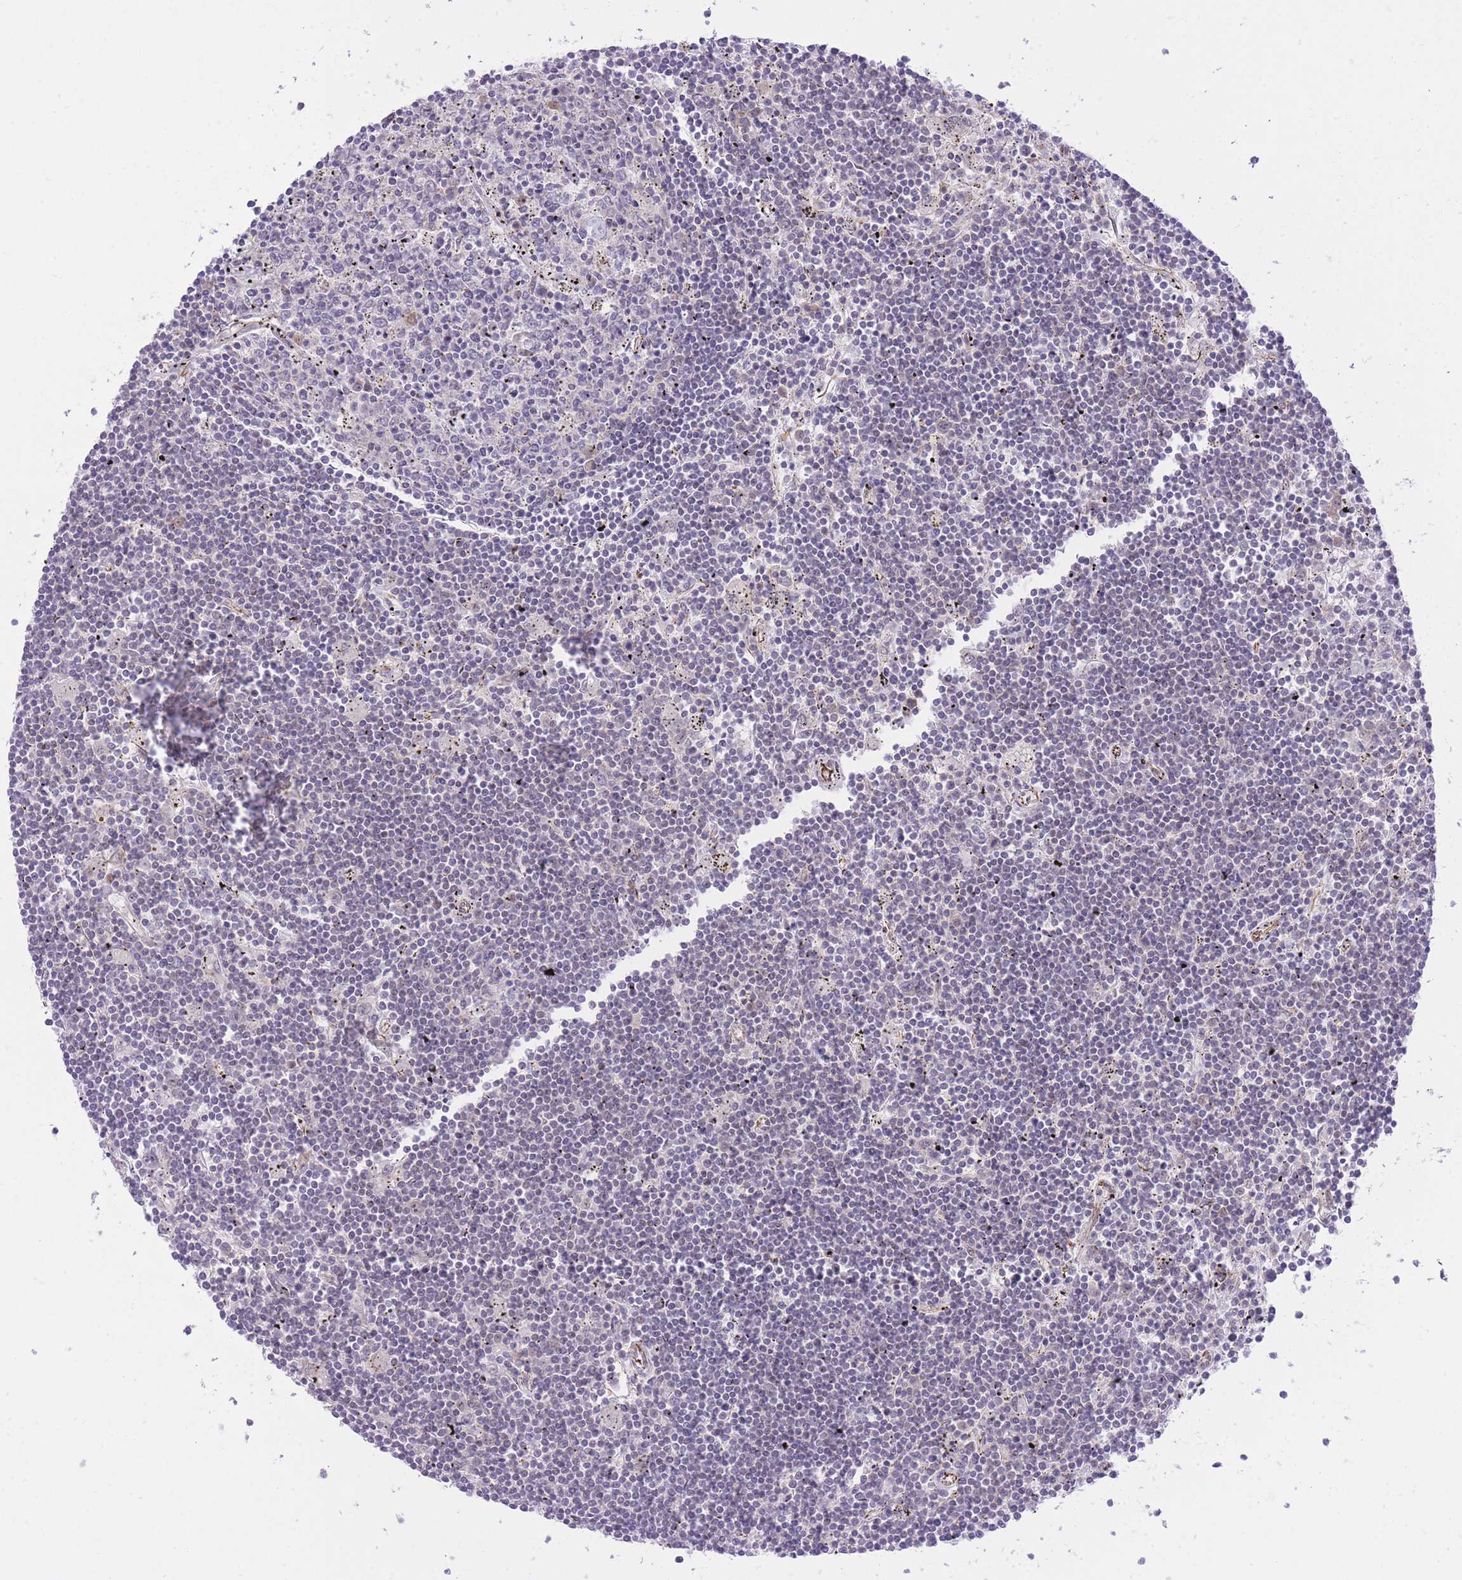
{"staining": {"intensity": "negative", "quantity": "none", "location": "none"}, "tissue": "lymphoma", "cell_type": "Tumor cells", "image_type": "cancer", "snomed": [{"axis": "morphology", "description": "Malignant lymphoma, non-Hodgkin's type, Low grade"}, {"axis": "topography", "description": "Spleen"}], "caption": "The IHC photomicrograph has no significant staining in tumor cells of lymphoma tissue.", "gene": "ELL", "patient": {"sex": "male", "age": 76}}